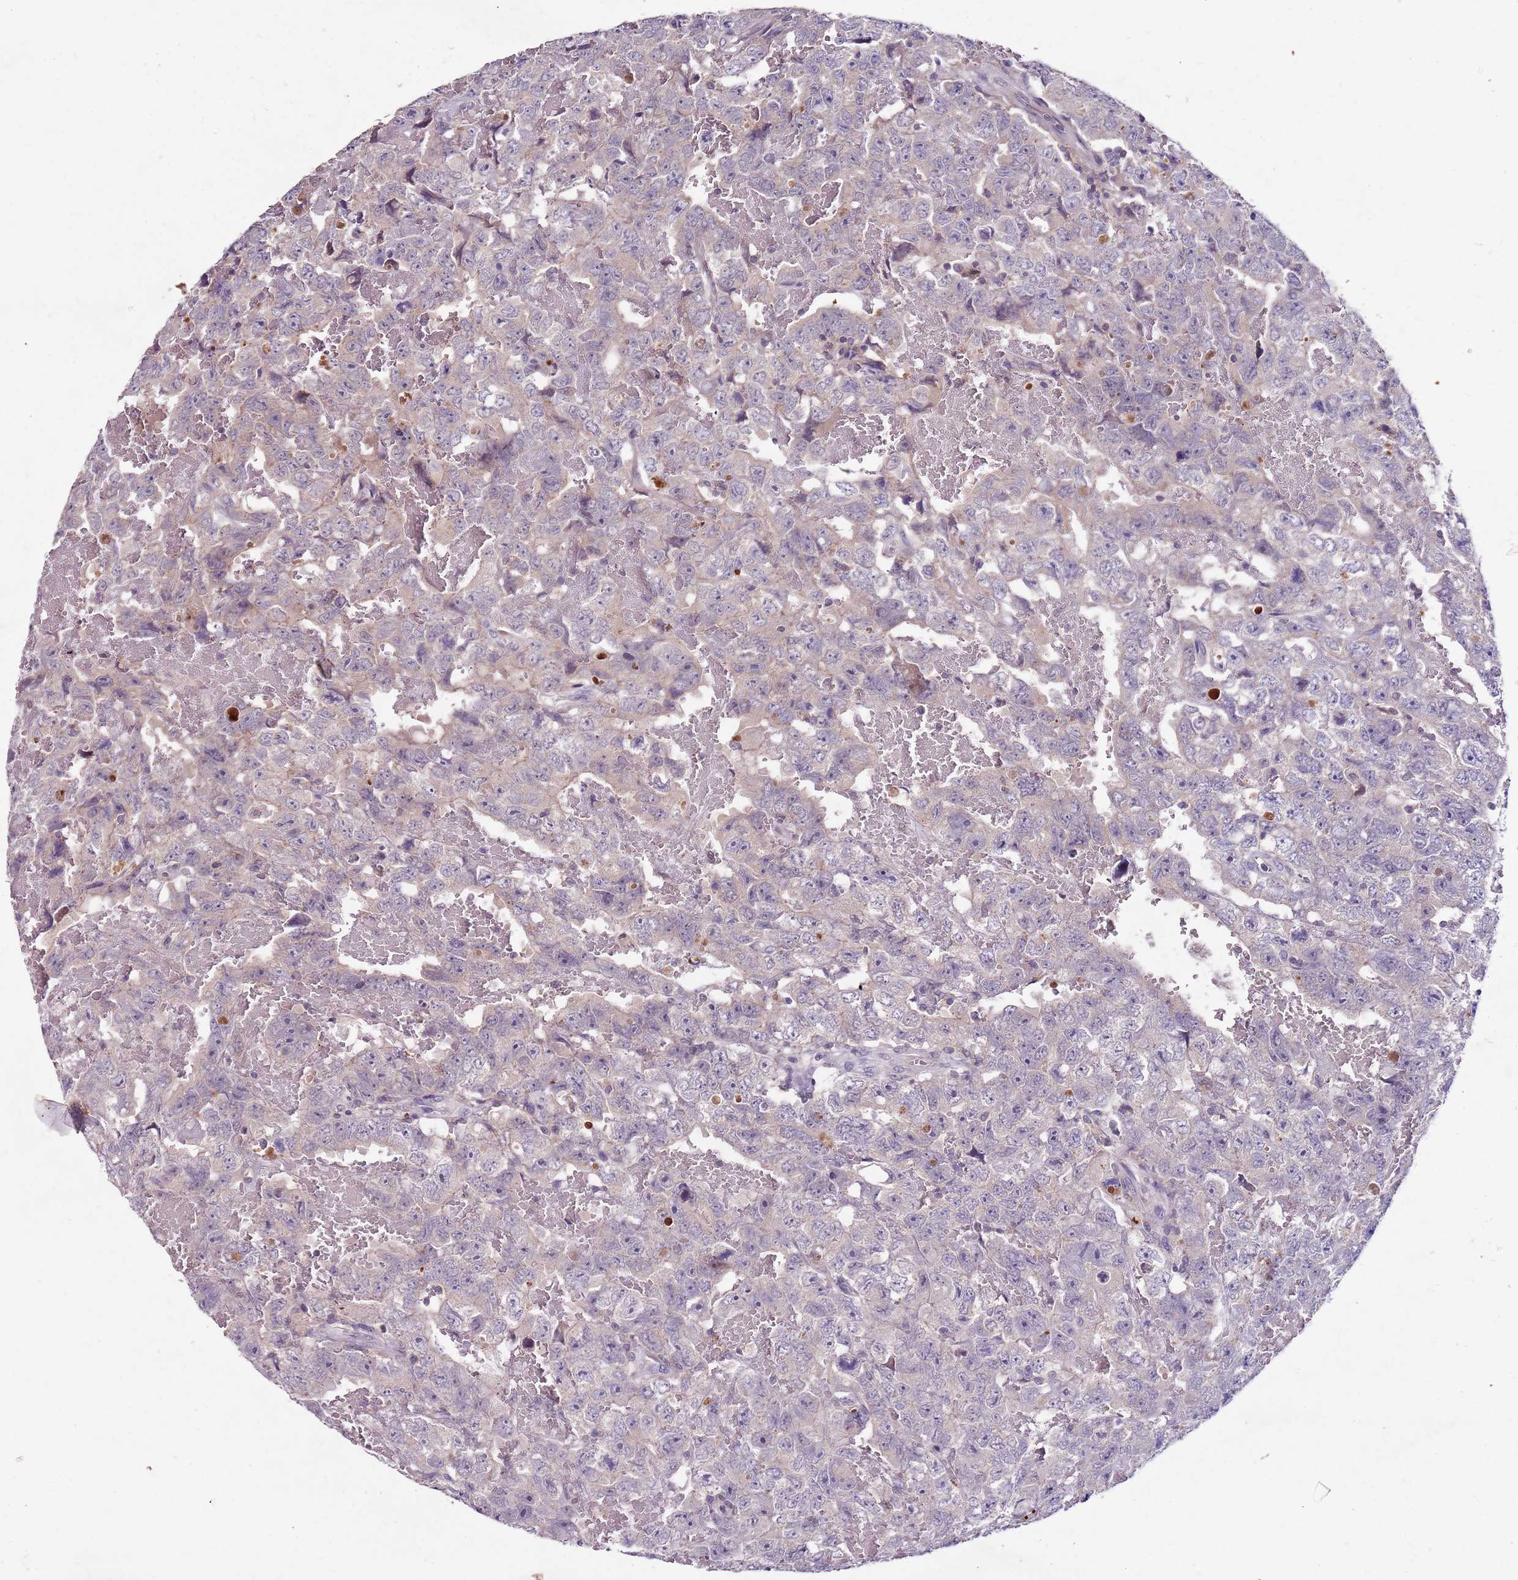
{"staining": {"intensity": "weak", "quantity": "<25%", "location": "cytoplasmic/membranous"}, "tissue": "testis cancer", "cell_type": "Tumor cells", "image_type": "cancer", "snomed": [{"axis": "morphology", "description": "Carcinoma, Embryonal, NOS"}, {"axis": "topography", "description": "Testis"}], "caption": "The histopathology image shows no significant staining in tumor cells of testis embryonal carcinoma.", "gene": "NRDE2", "patient": {"sex": "male", "age": 45}}